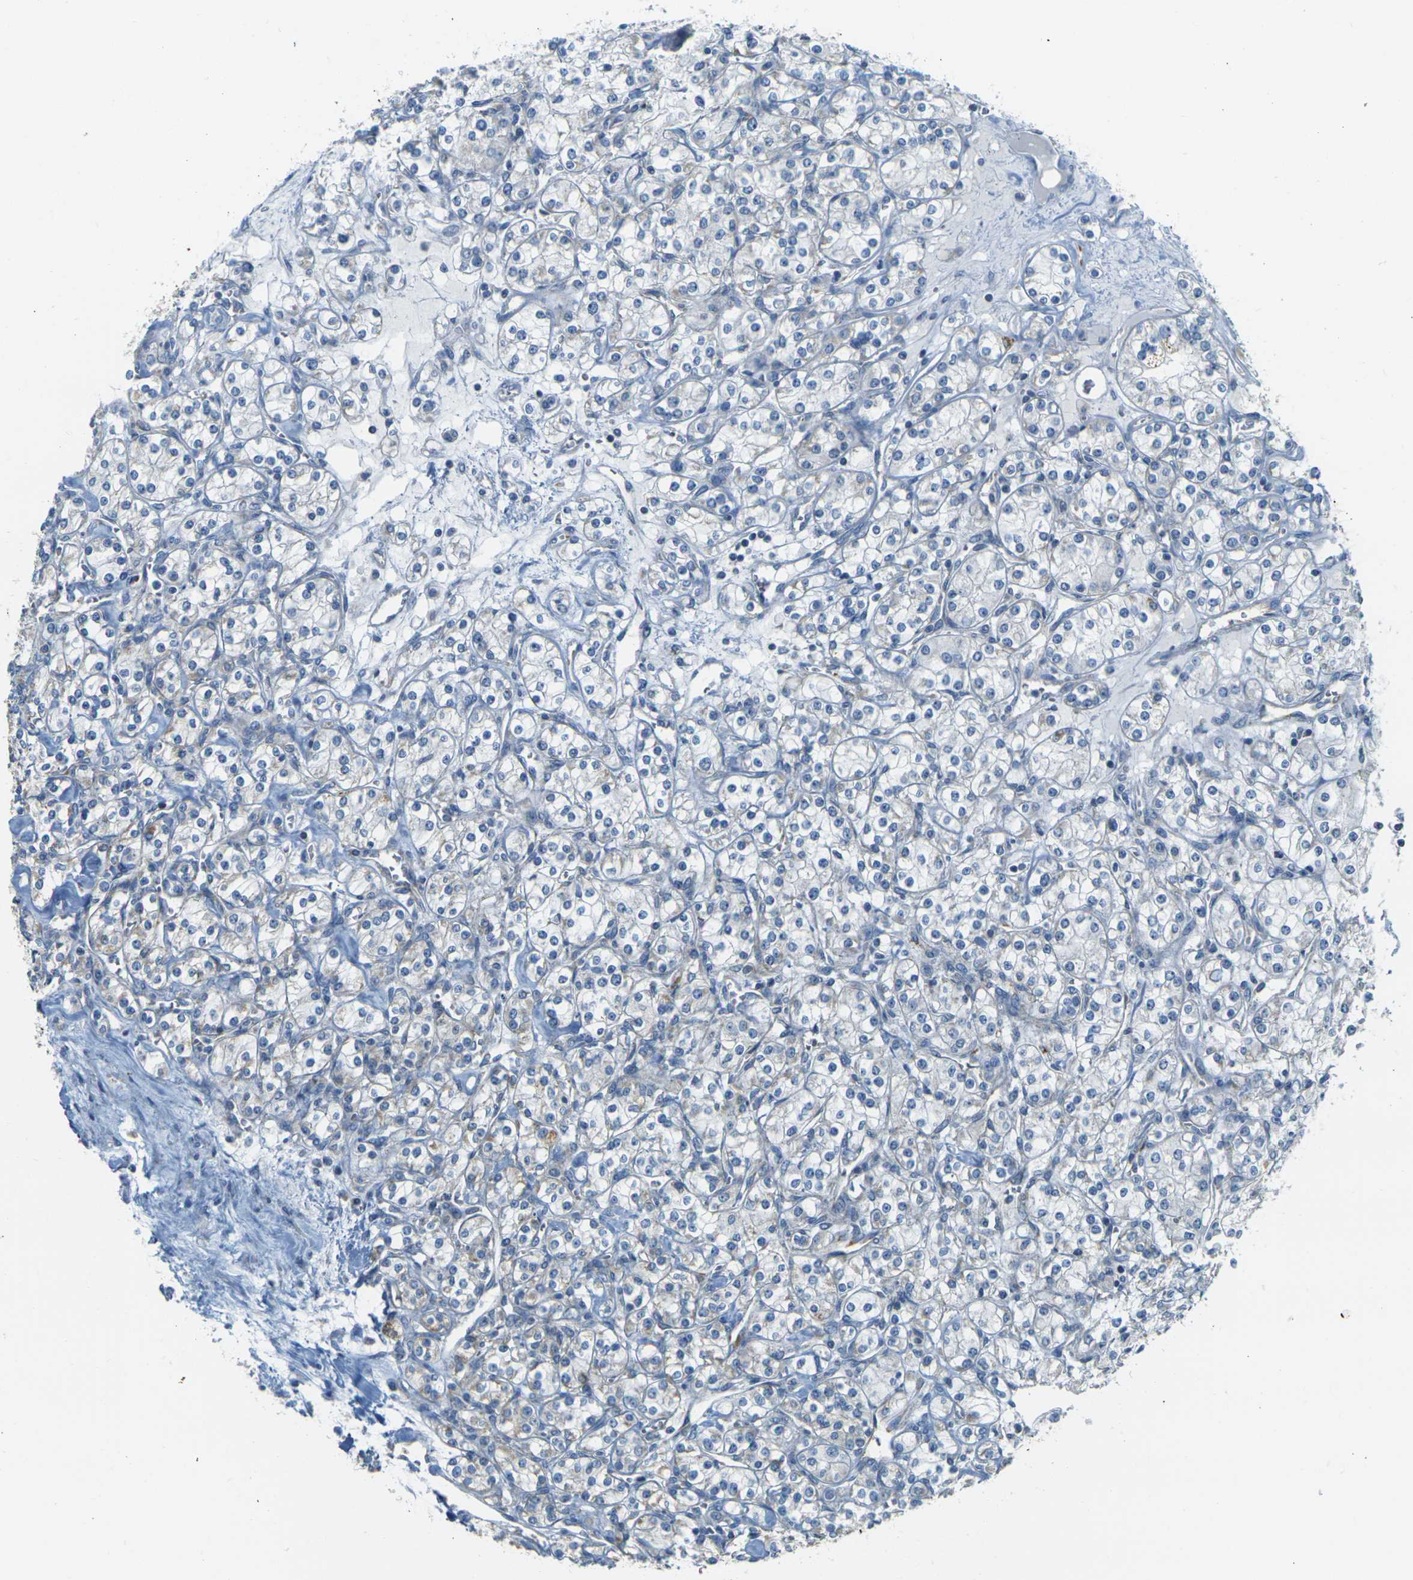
{"staining": {"intensity": "negative", "quantity": "none", "location": "none"}, "tissue": "renal cancer", "cell_type": "Tumor cells", "image_type": "cancer", "snomed": [{"axis": "morphology", "description": "Adenocarcinoma, NOS"}, {"axis": "topography", "description": "Kidney"}], "caption": "The photomicrograph displays no significant positivity in tumor cells of renal cancer. Nuclei are stained in blue.", "gene": "PARD6B", "patient": {"sex": "male", "age": 77}}